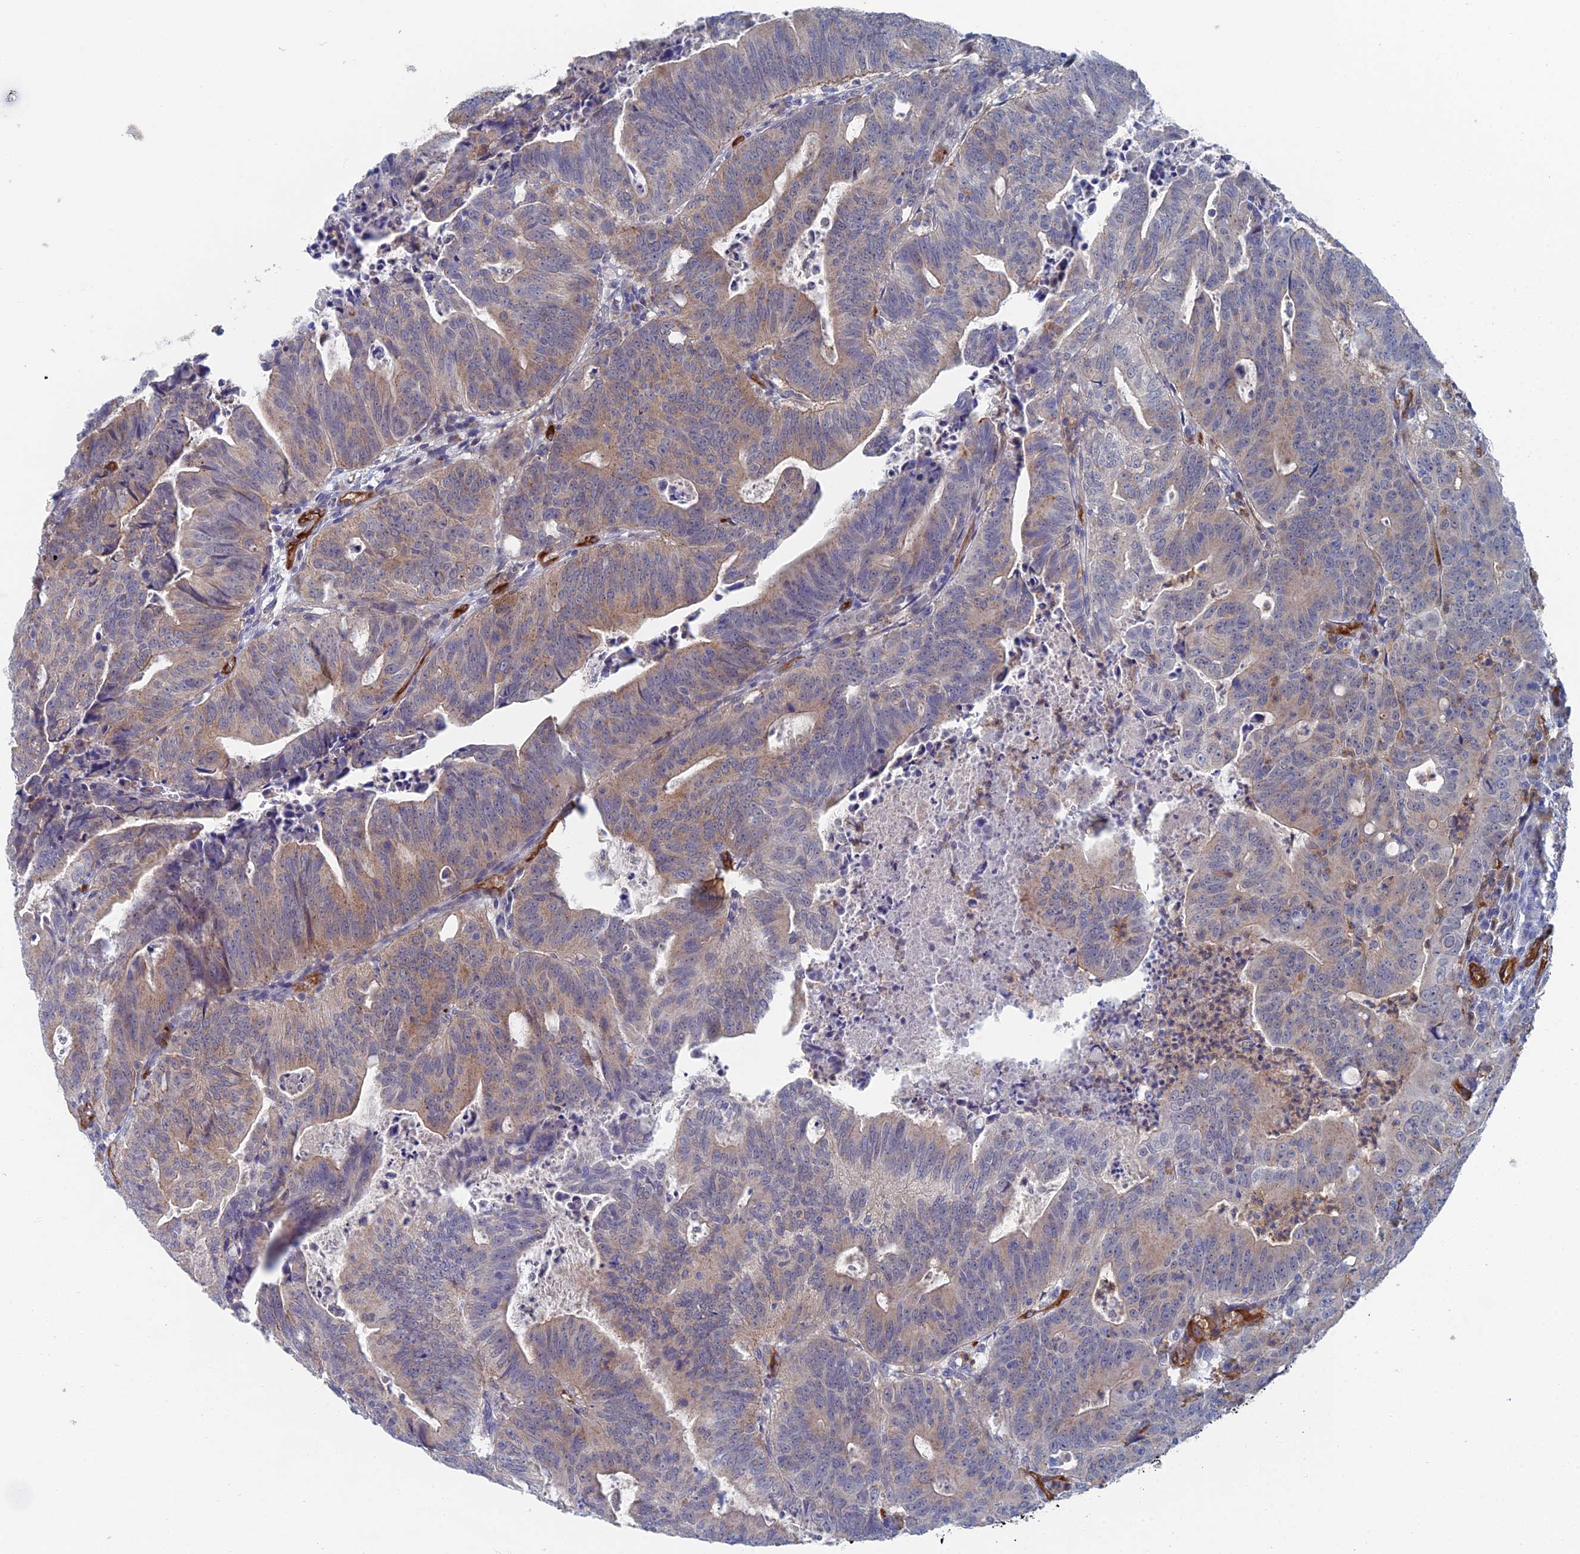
{"staining": {"intensity": "weak", "quantity": "25%-75%", "location": "cytoplasmic/membranous"}, "tissue": "colorectal cancer", "cell_type": "Tumor cells", "image_type": "cancer", "snomed": [{"axis": "morphology", "description": "Adenocarcinoma, NOS"}, {"axis": "topography", "description": "Rectum"}], "caption": "An IHC image of tumor tissue is shown. Protein staining in brown shows weak cytoplasmic/membranous positivity in colorectal adenocarcinoma within tumor cells.", "gene": "ARAP3", "patient": {"sex": "male", "age": 69}}